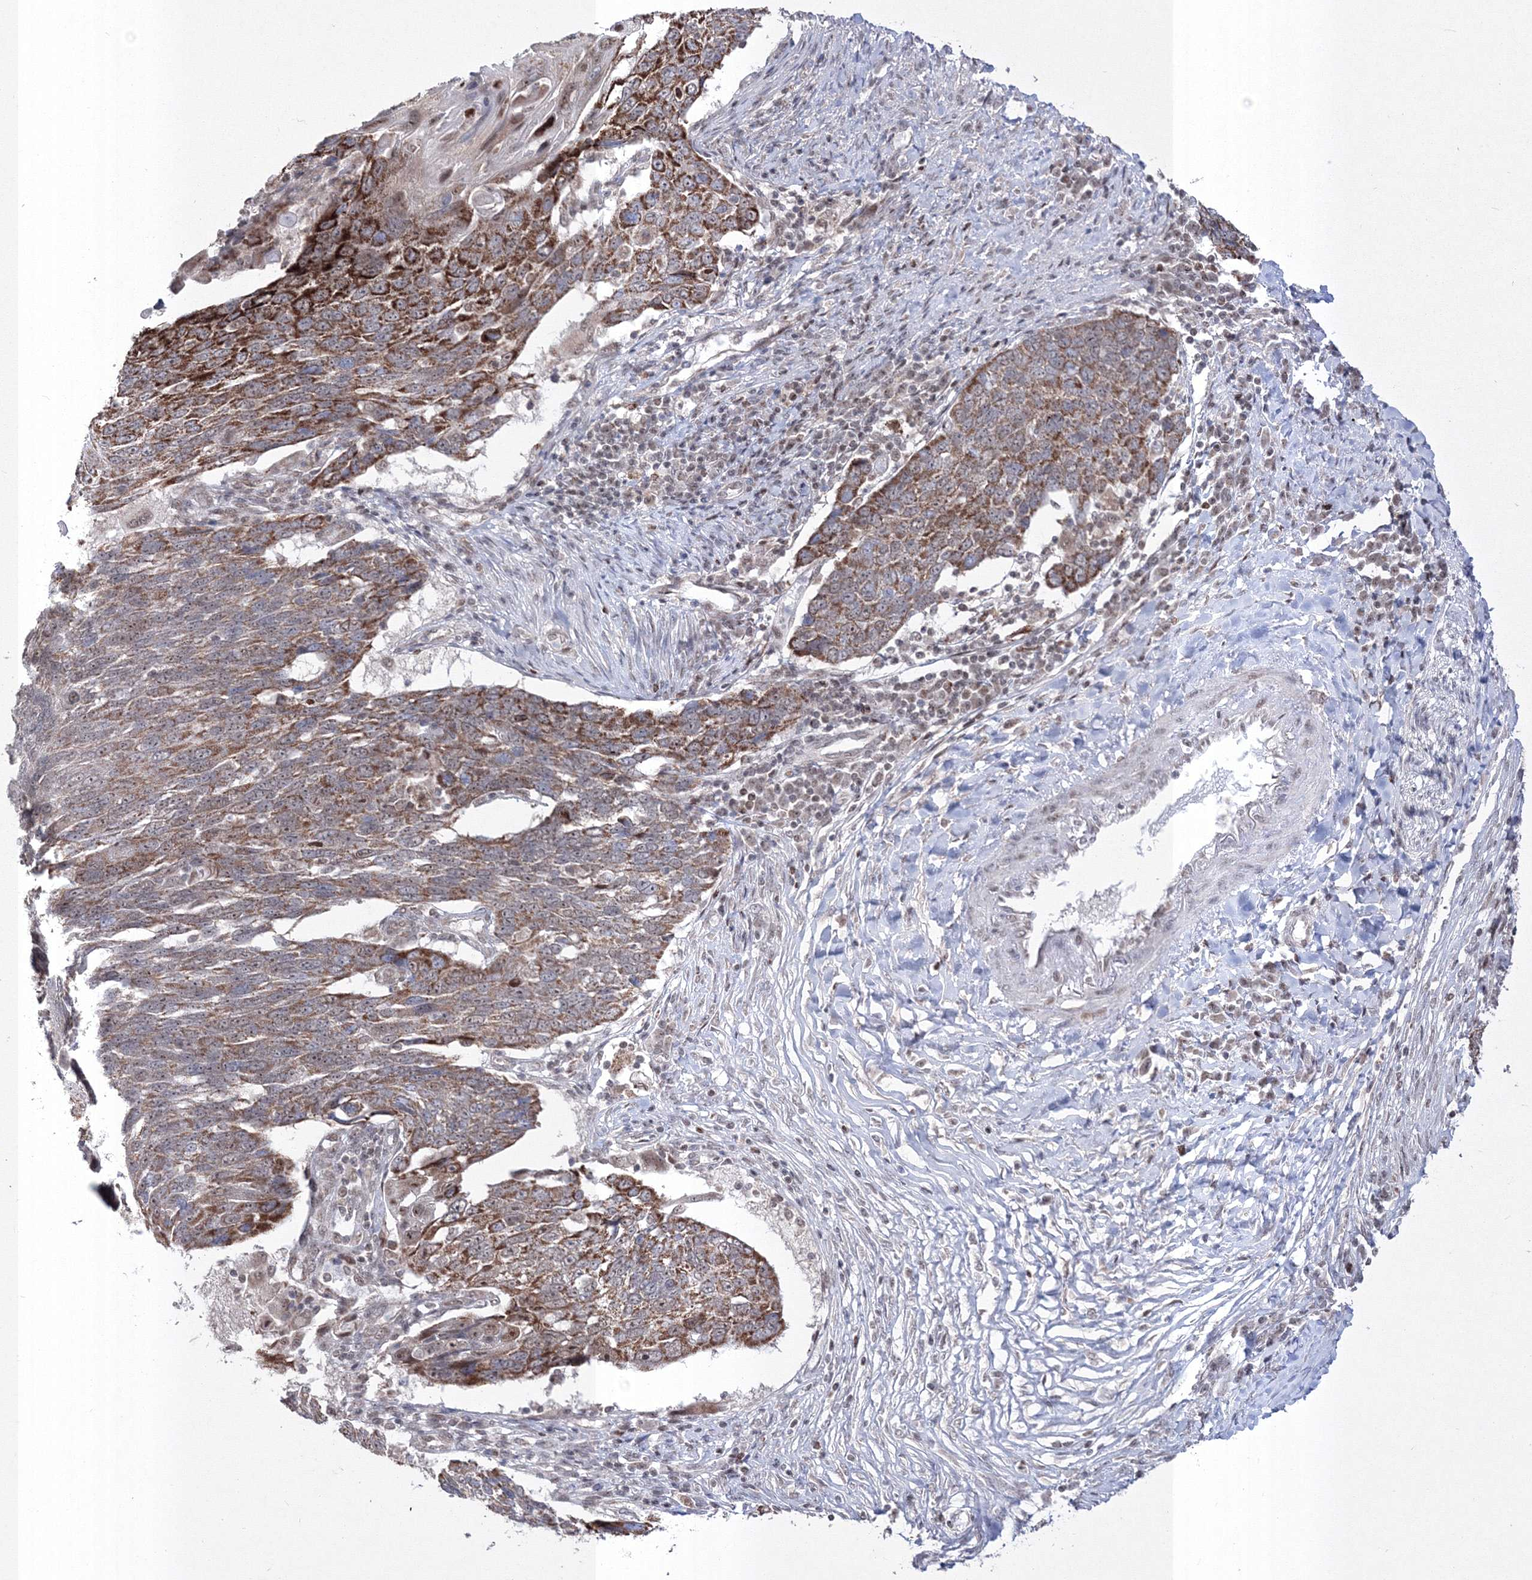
{"staining": {"intensity": "strong", "quantity": "25%-75%", "location": "cytoplasmic/membranous,nuclear"}, "tissue": "lung cancer", "cell_type": "Tumor cells", "image_type": "cancer", "snomed": [{"axis": "morphology", "description": "Squamous cell carcinoma, NOS"}, {"axis": "topography", "description": "Lung"}], "caption": "Tumor cells show high levels of strong cytoplasmic/membranous and nuclear expression in about 25%-75% of cells in lung cancer (squamous cell carcinoma). (IHC, brightfield microscopy, high magnification).", "gene": "GRSF1", "patient": {"sex": "male", "age": 66}}